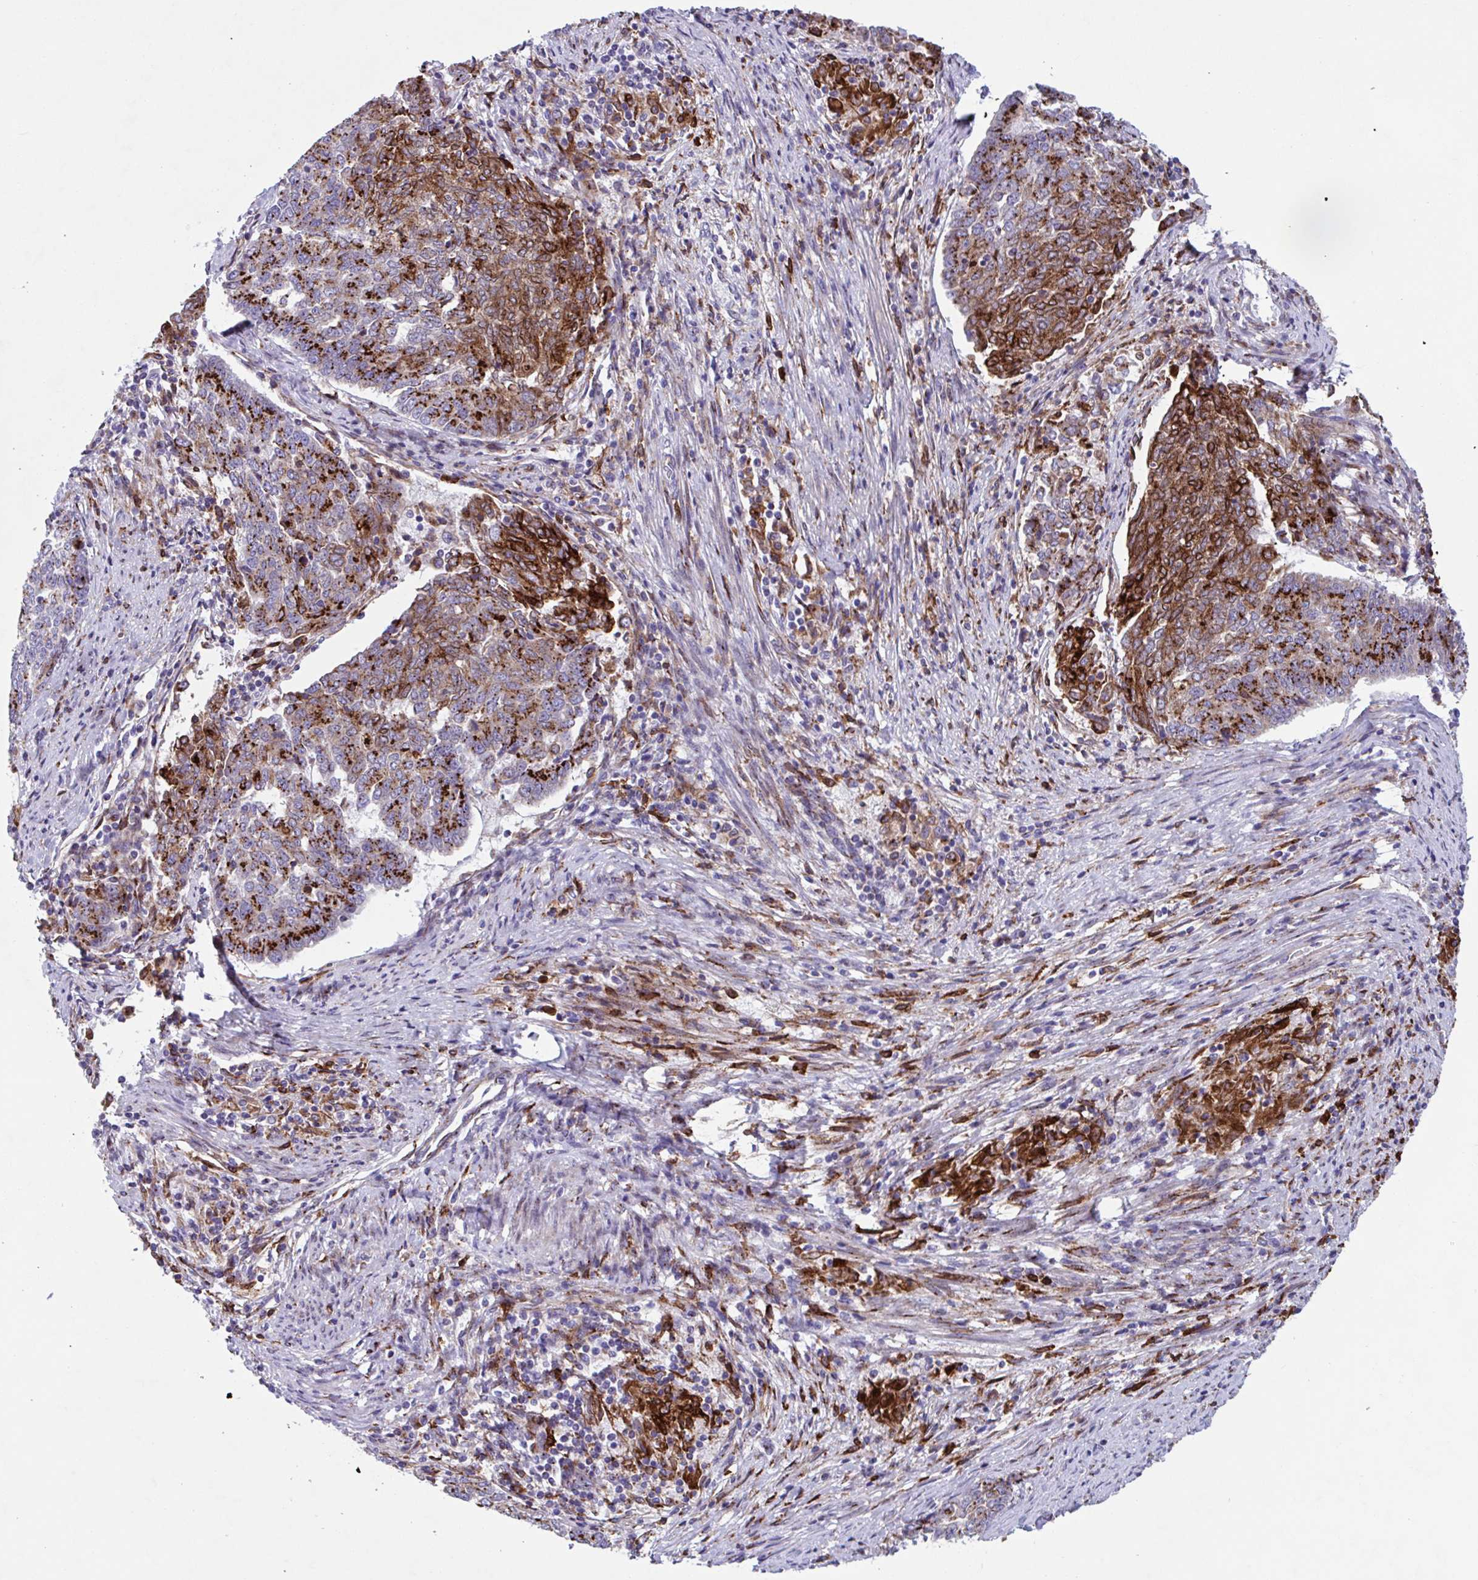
{"staining": {"intensity": "strong", "quantity": "25%-75%", "location": "cytoplasmic/membranous"}, "tissue": "endometrial cancer", "cell_type": "Tumor cells", "image_type": "cancer", "snomed": [{"axis": "morphology", "description": "Adenocarcinoma, NOS"}, {"axis": "topography", "description": "Endometrium"}], "caption": "DAB (3,3'-diaminobenzidine) immunohistochemical staining of human endometrial adenocarcinoma reveals strong cytoplasmic/membranous protein staining in approximately 25%-75% of tumor cells. (DAB (3,3'-diaminobenzidine) IHC with brightfield microscopy, high magnification).", "gene": "RFK", "patient": {"sex": "female", "age": 80}}